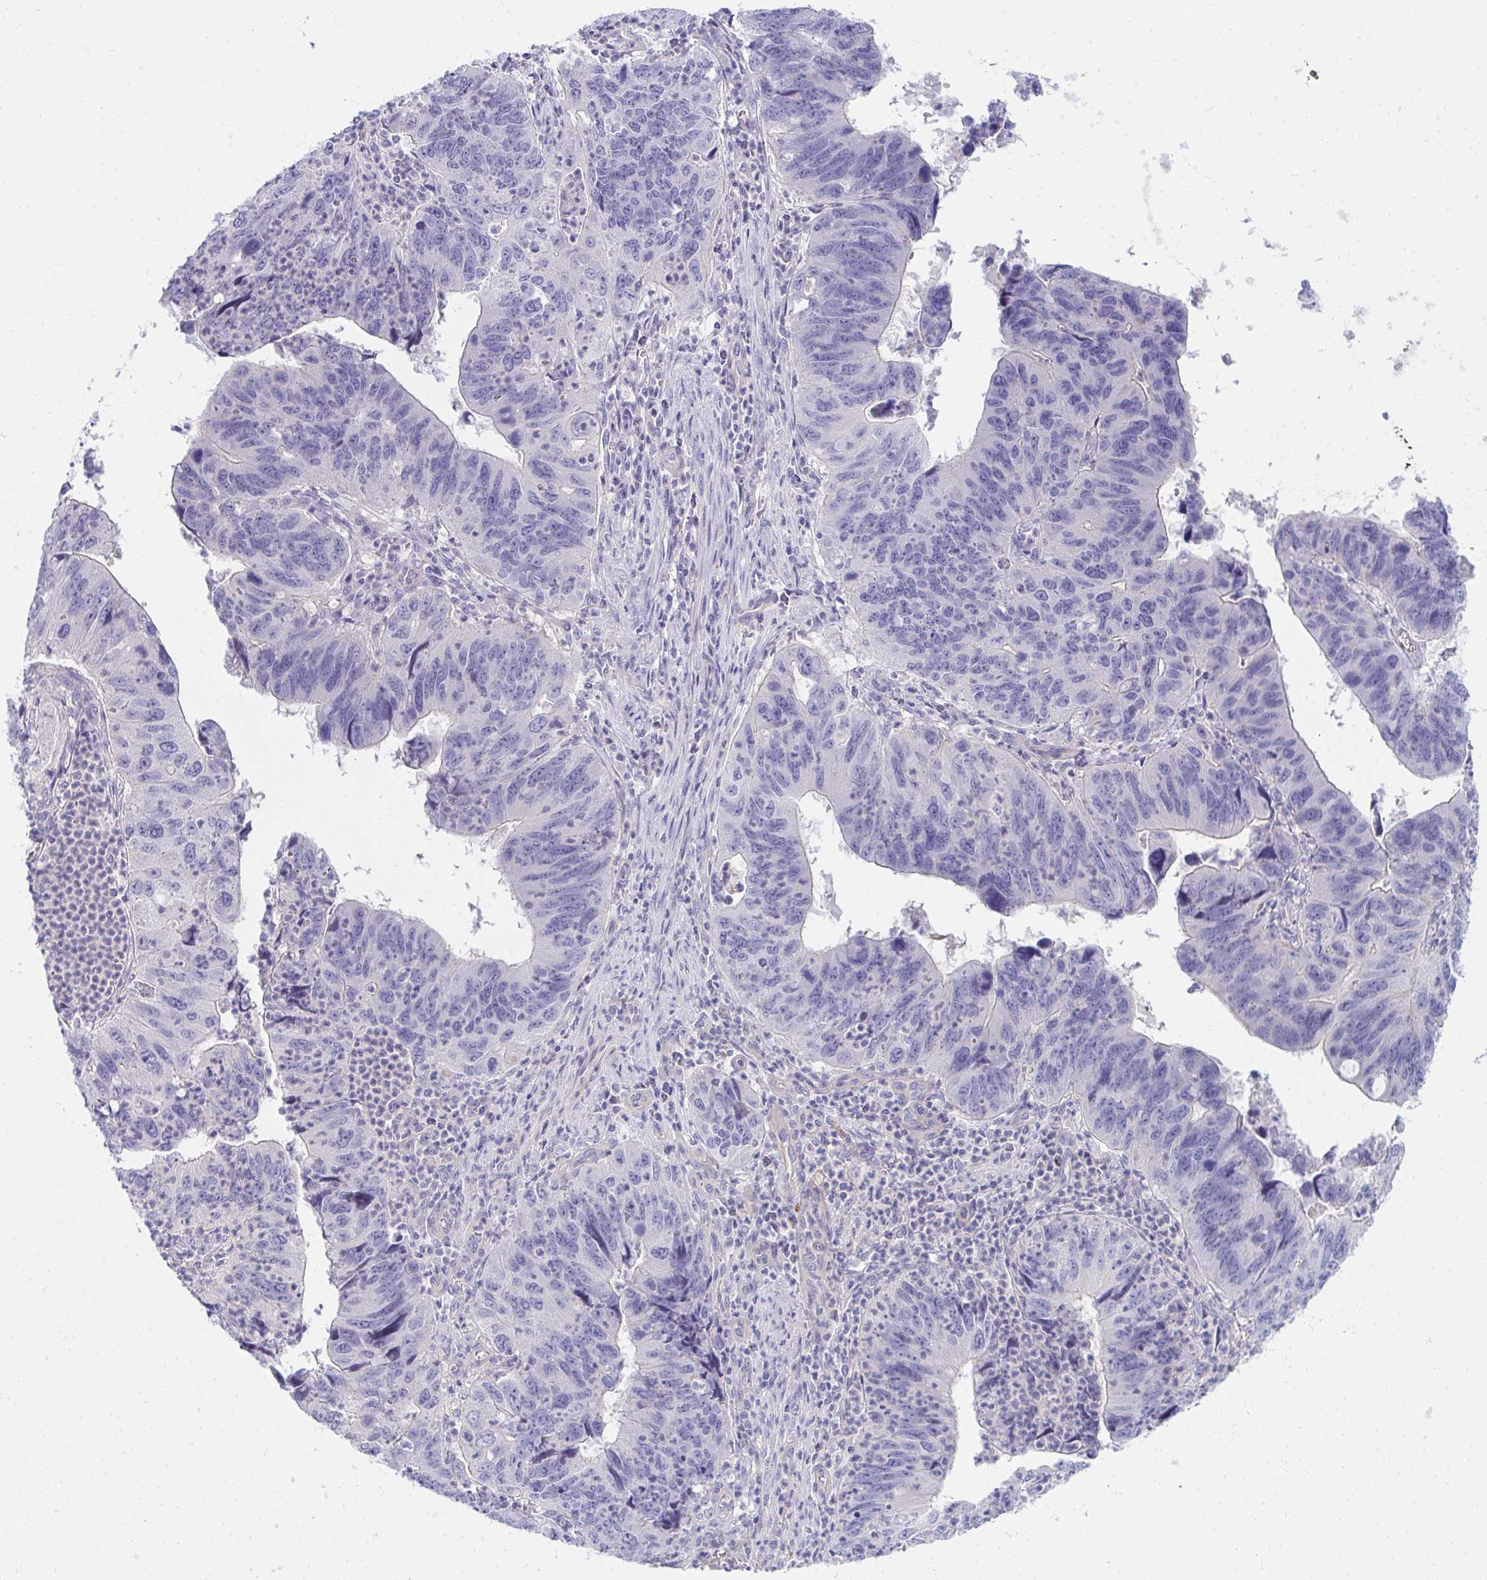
{"staining": {"intensity": "negative", "quantity": "none", "location": "none"}, "tissue": "stomach cancer", "cell_type": "Tumor cells", "image_type": "cancer", "snomed": [{"axis": "morphology", "description": "Adenocarcinoma, NOS"}, {"axis": "topography", "description": "Stomach"}], "caption": "Tumor cells are negative for protein expression in human stomach cancer (adenocarcinoma).", "gene": "LRRC36", "patient": {"sex": "male", "age": 59}}